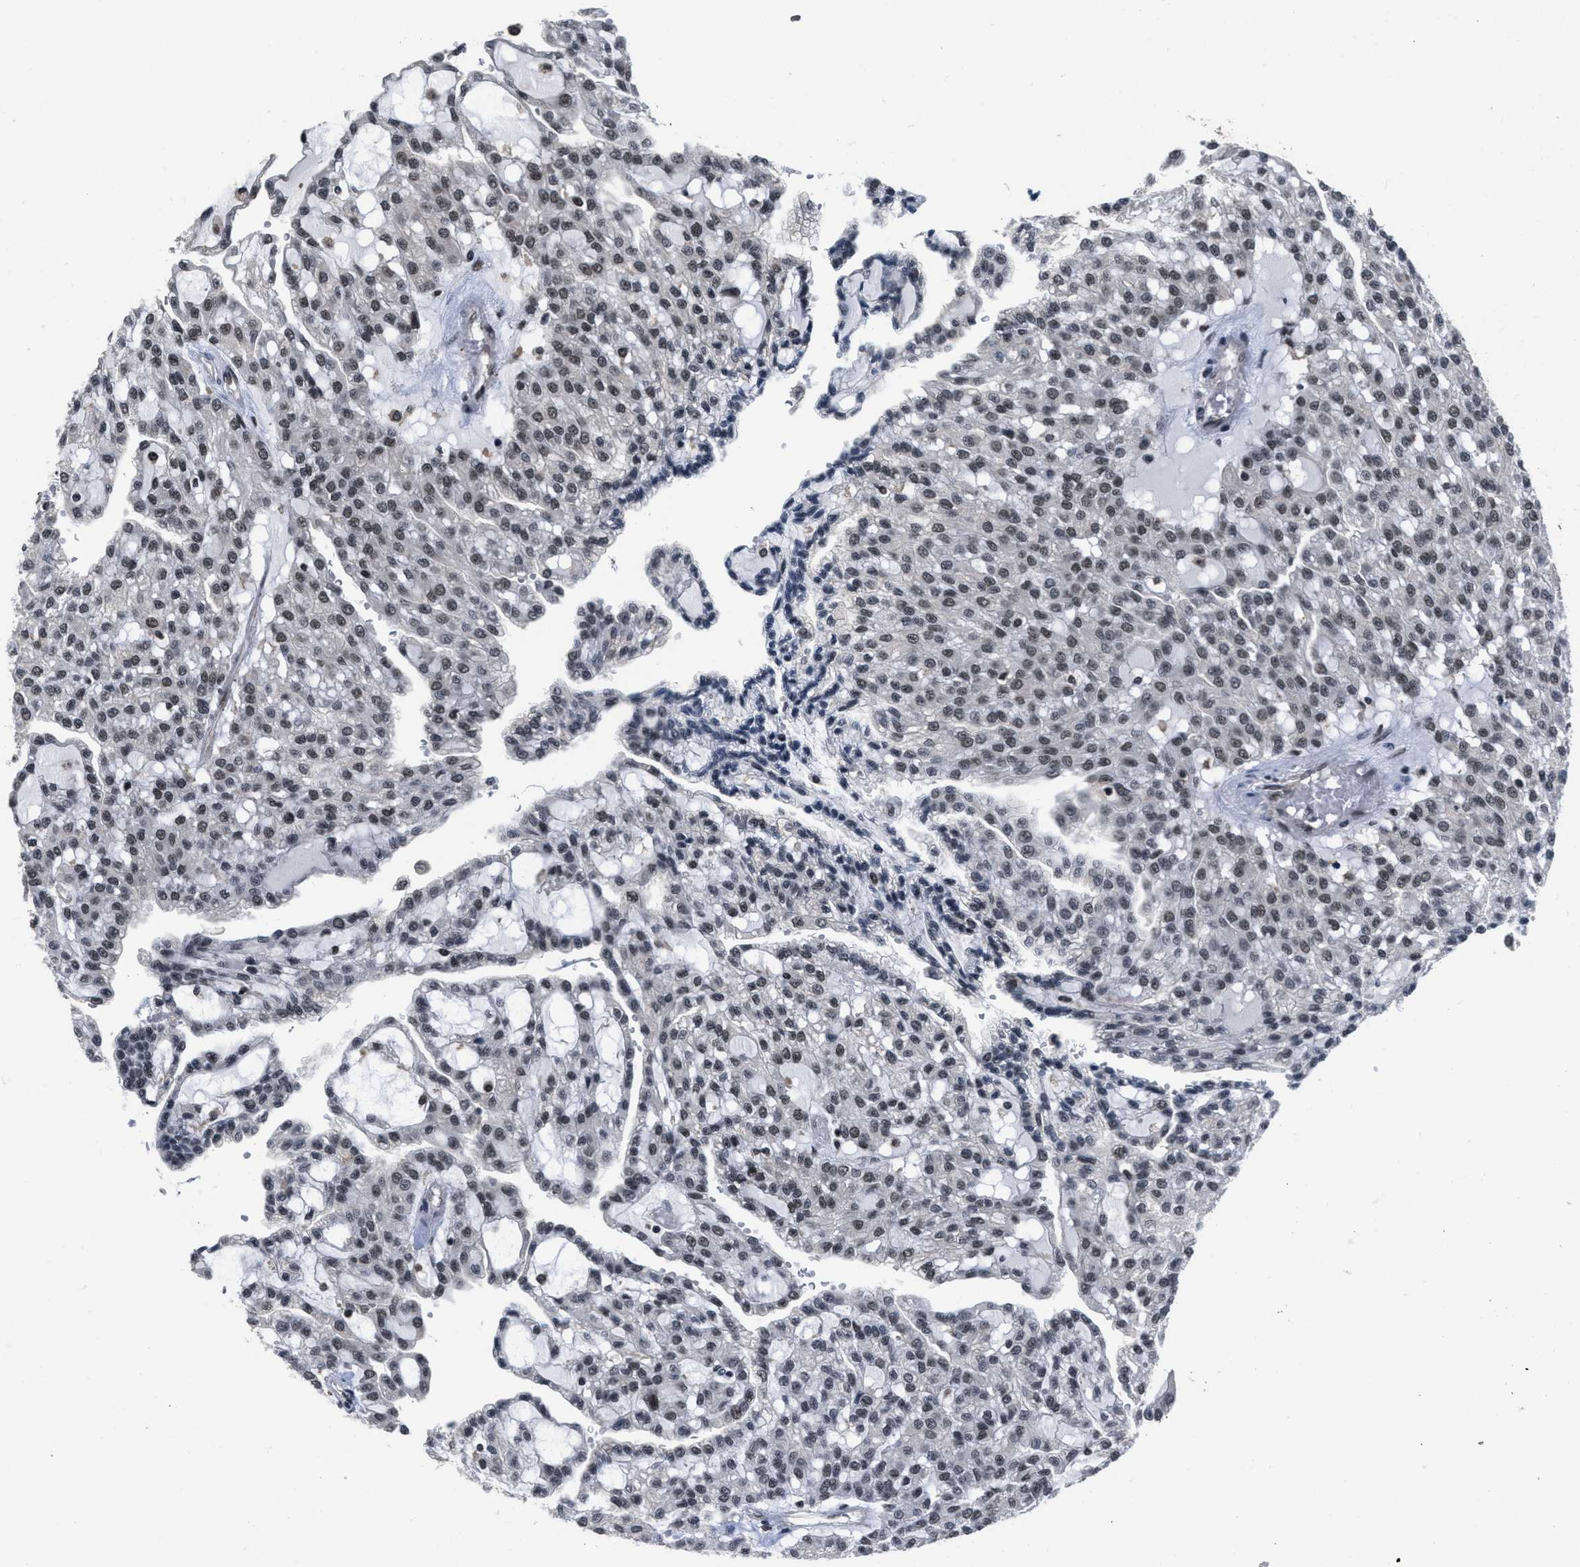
{"staining": {"intensity": "weak", "quantity": ">75%", "location": "nuclear"}, "tissue": "renal cancer", "cell_type": "Tumor cells", "image_type": "cancer", "snomed": [{"axis": "morphology", "description": "Adenocarcinoma, NOS"}, {"axis": "topography", "description": "Kidney"}], "caption": "This image displays renal cancer stained with IHC to label a protein in brown. The nuclear of tumor cells show weak positivity for the protein. Nuclei are counter-stained blue.", "gene": "CUL4B", "patient": {"sex": "male", "age": 63}}